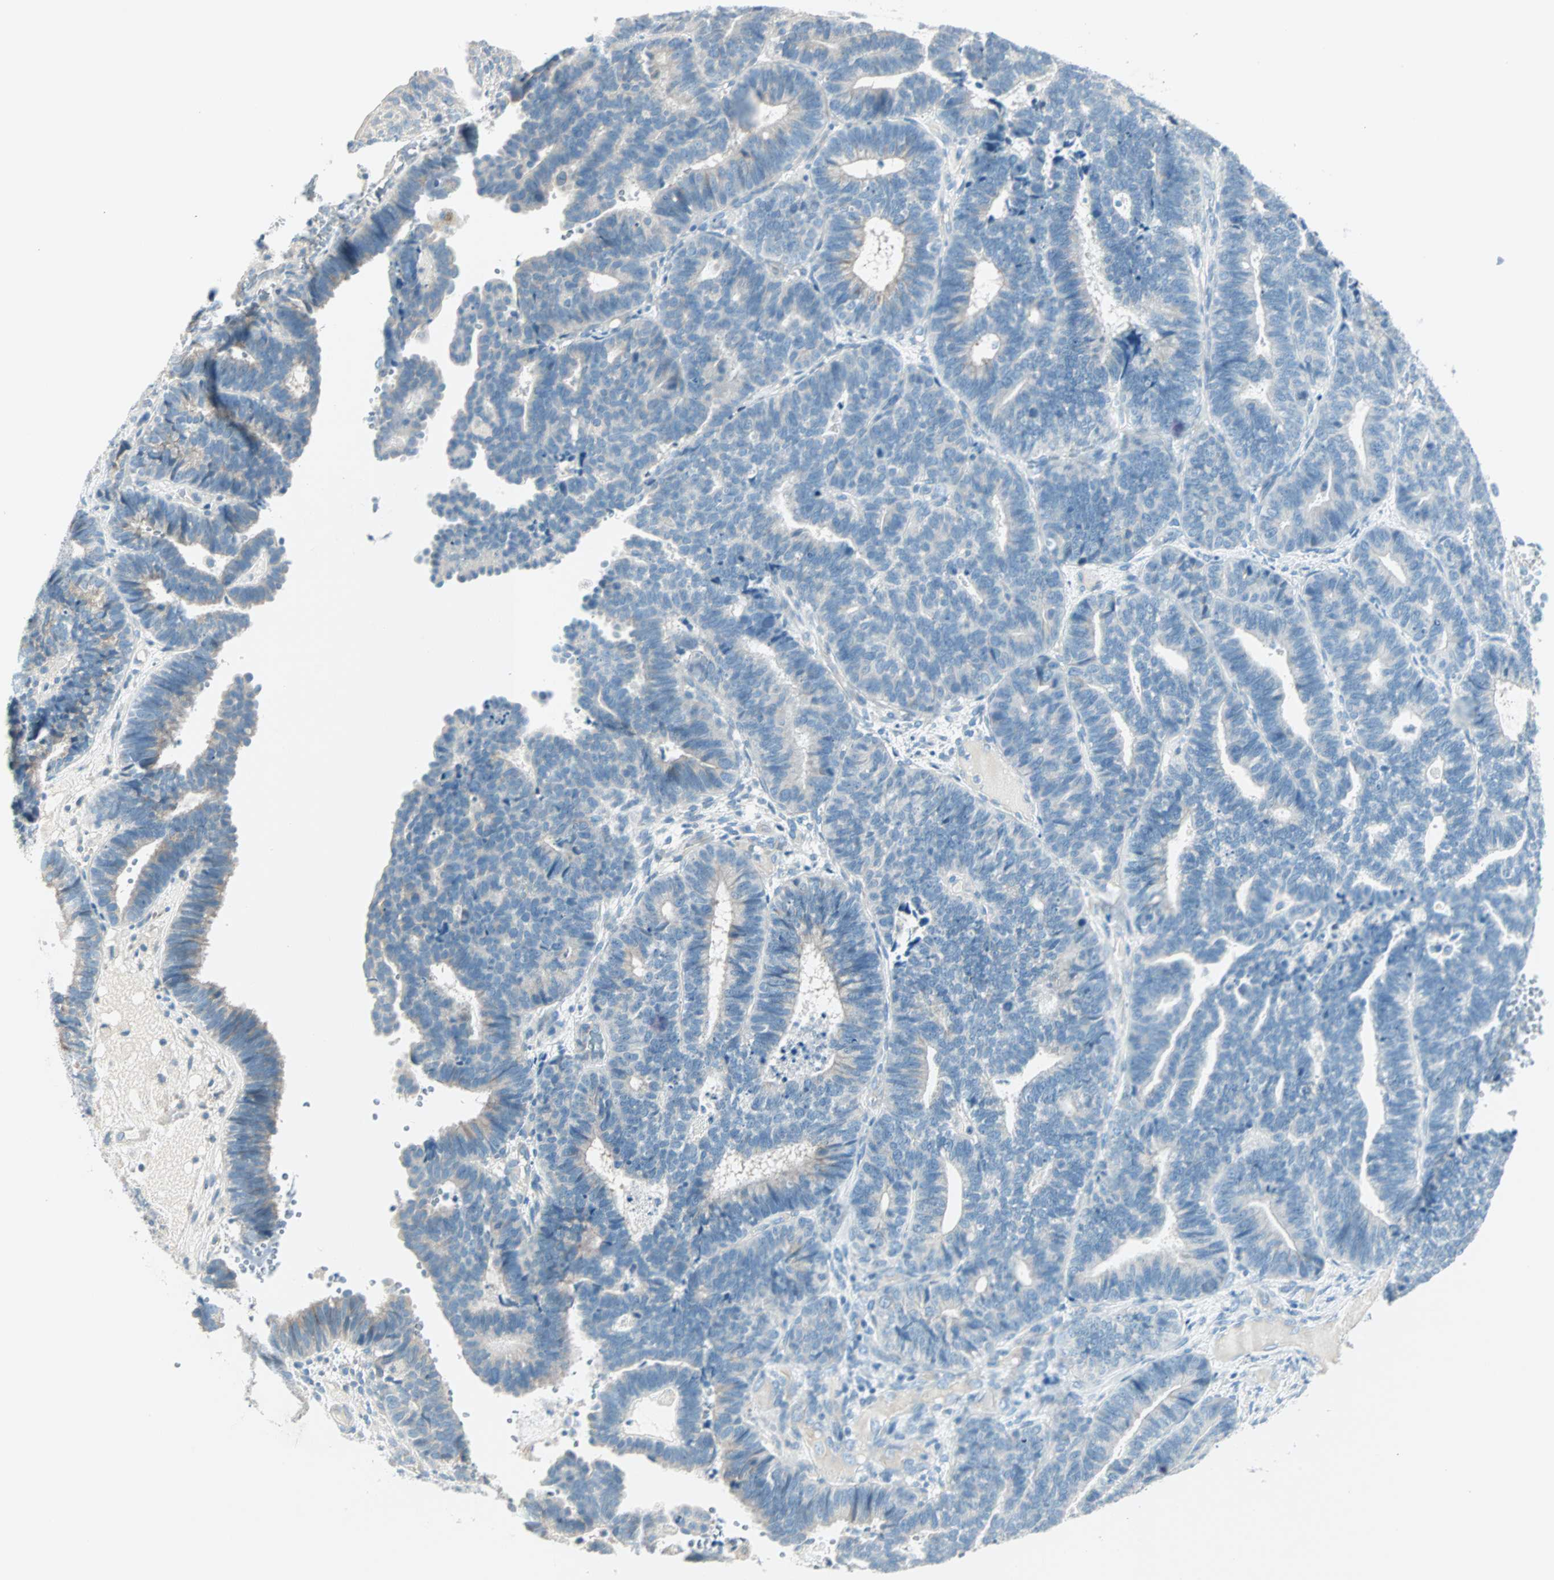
{"staining": {"intensity": "negative", "quantity": "none", "location": "none"}, "tissue": "endometrial cancer", "cell_type": "Tumor cells", "image_type": "cancer", "snomed": [{"axis": "morphology", "description": "Adenocarcinoma, NOS"}, {"axis": "topography", "description": "Endometrium"}], "caption": "A high-resolution photomicrograph shows IHC staining of endometrial cancer, which displays no significant positivity in tumor cells. The staining was performed using DAB to visualize the protein expression in brown, while the nuclei were stained in blue with hematoxylin (Magnification: 20x).", "gene": "SULT1C2", "patient": {"sex": "female", "age": 70}}